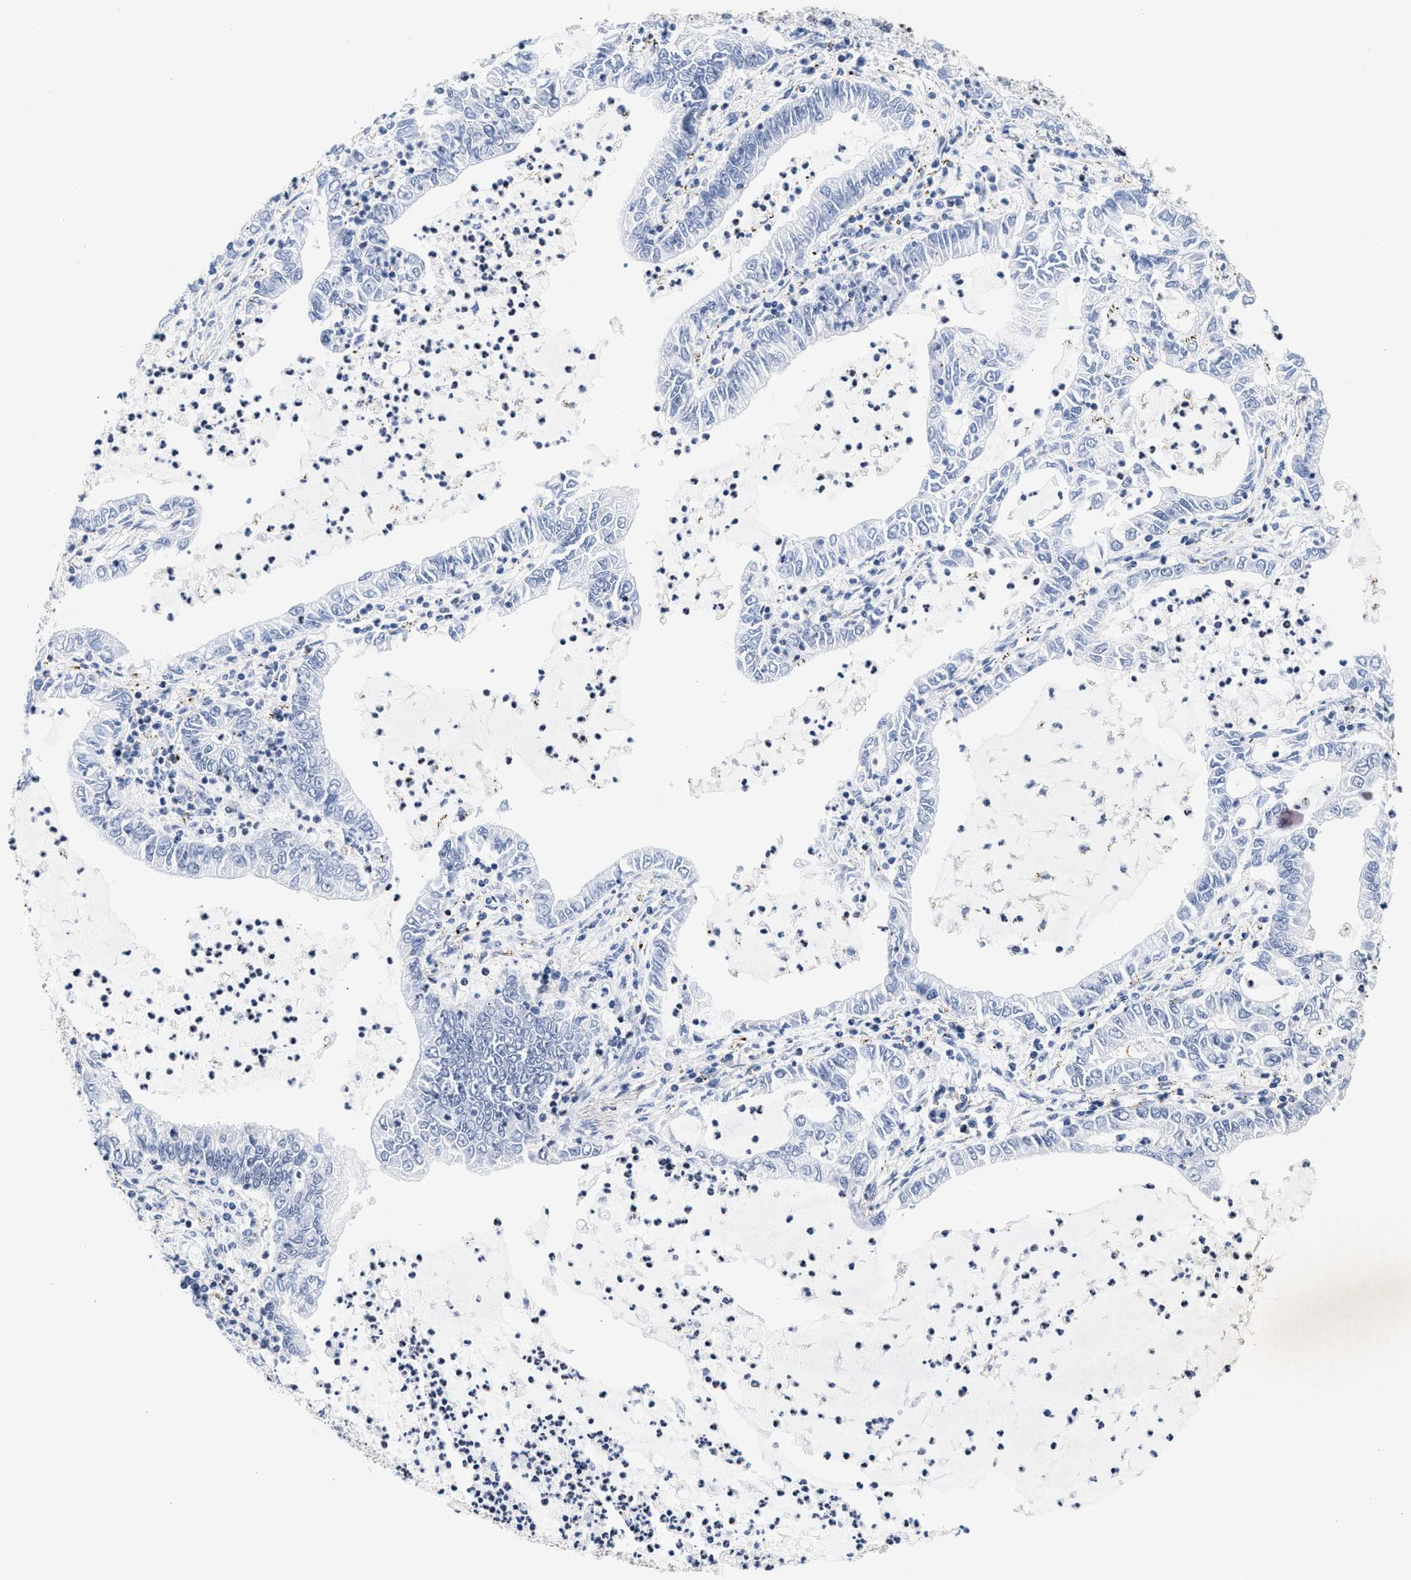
{"staining": {"intensity": "weak", "quantity": "25%-75%", "location": "nuclear"}, "tissue": "lung cancer", "cell_type": "Tumor cells", "image_type": "cancer", "snomed": [{"axis": "morphology", "description": "Adenocarcinoma, NOS"}, {"axis": "topography", "description": "Lung"}], "caption": "Protein staining of lung cancer (adenocarcinoma) tissue exhibits weak nuclear staining in approximately 25%-75% of tumor cells. Using DAB (3,3'-diaminobenzidine) (brown) and hematoxylin (blue) stains, captured at high magnification using brightfield microscopy.", "gene": "RAD21", "patient": {"sex": "female", "age": 51}}